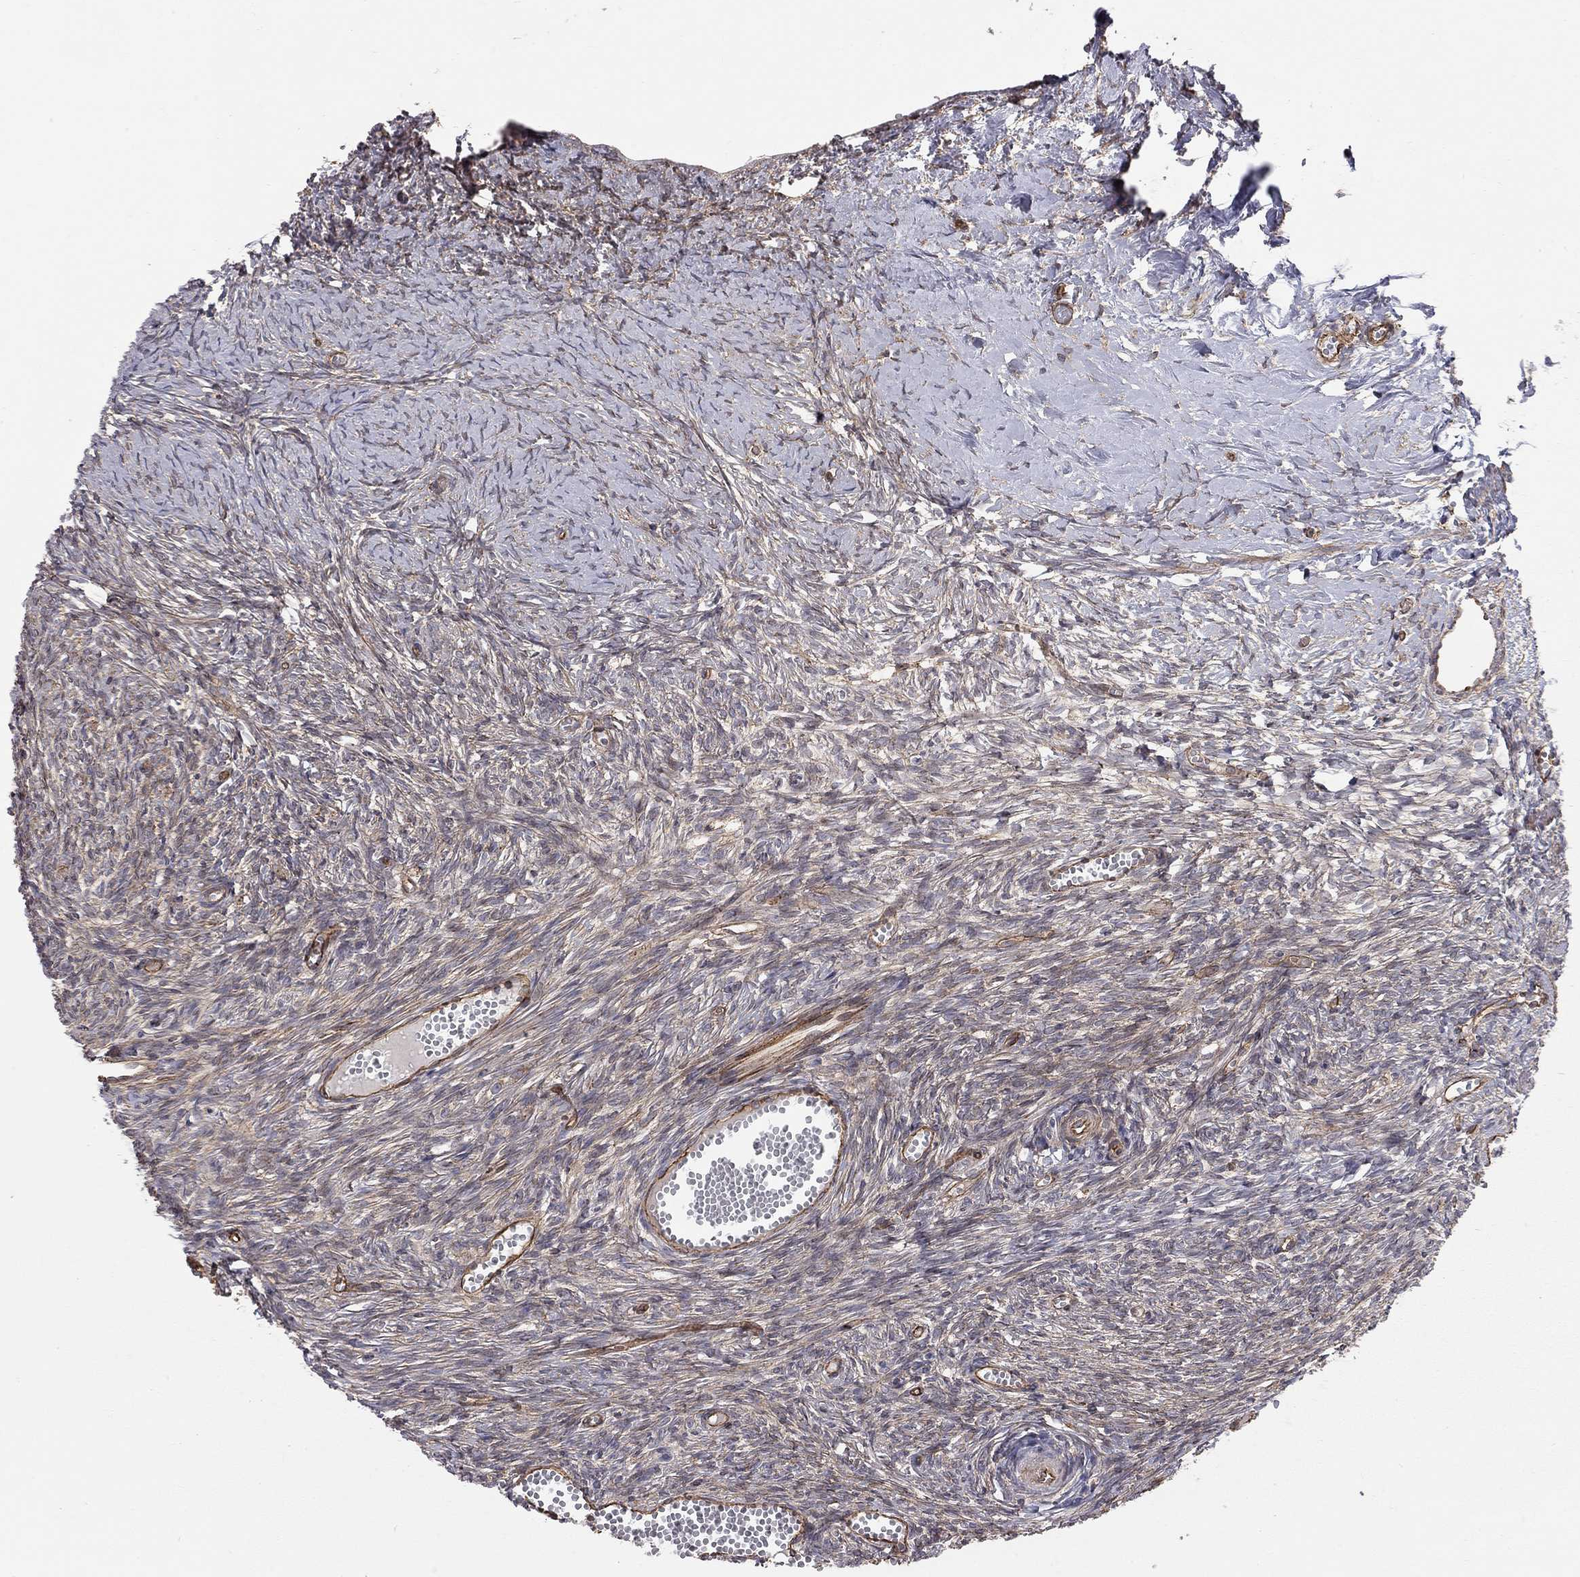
{"staining": {"intensity": "negative", "quantity": "none", "location": "none"}, "tissue": "ovary", "cell_type": "Ovarian stroma cells", "image_type": "normal", "snomed": [{"axis": "morphology", "description": "Normal tissue, NOS"}, {"axis": "topography", "description": "Ovary"}], "caption": "Immunohistochemistry (IHC) image of unremarkable ovary: human ovary stained with DAB exhibits no significant protein expression in ovarian stroma cells. (Stains: DAB (3,3'-diaminobenzidine) IHC with hematoxylin counter stain, Microscopy: brightfield microscopy at high magnification).", "gene": "RASEF", "patient": {"sex": "female", "age": 43}}